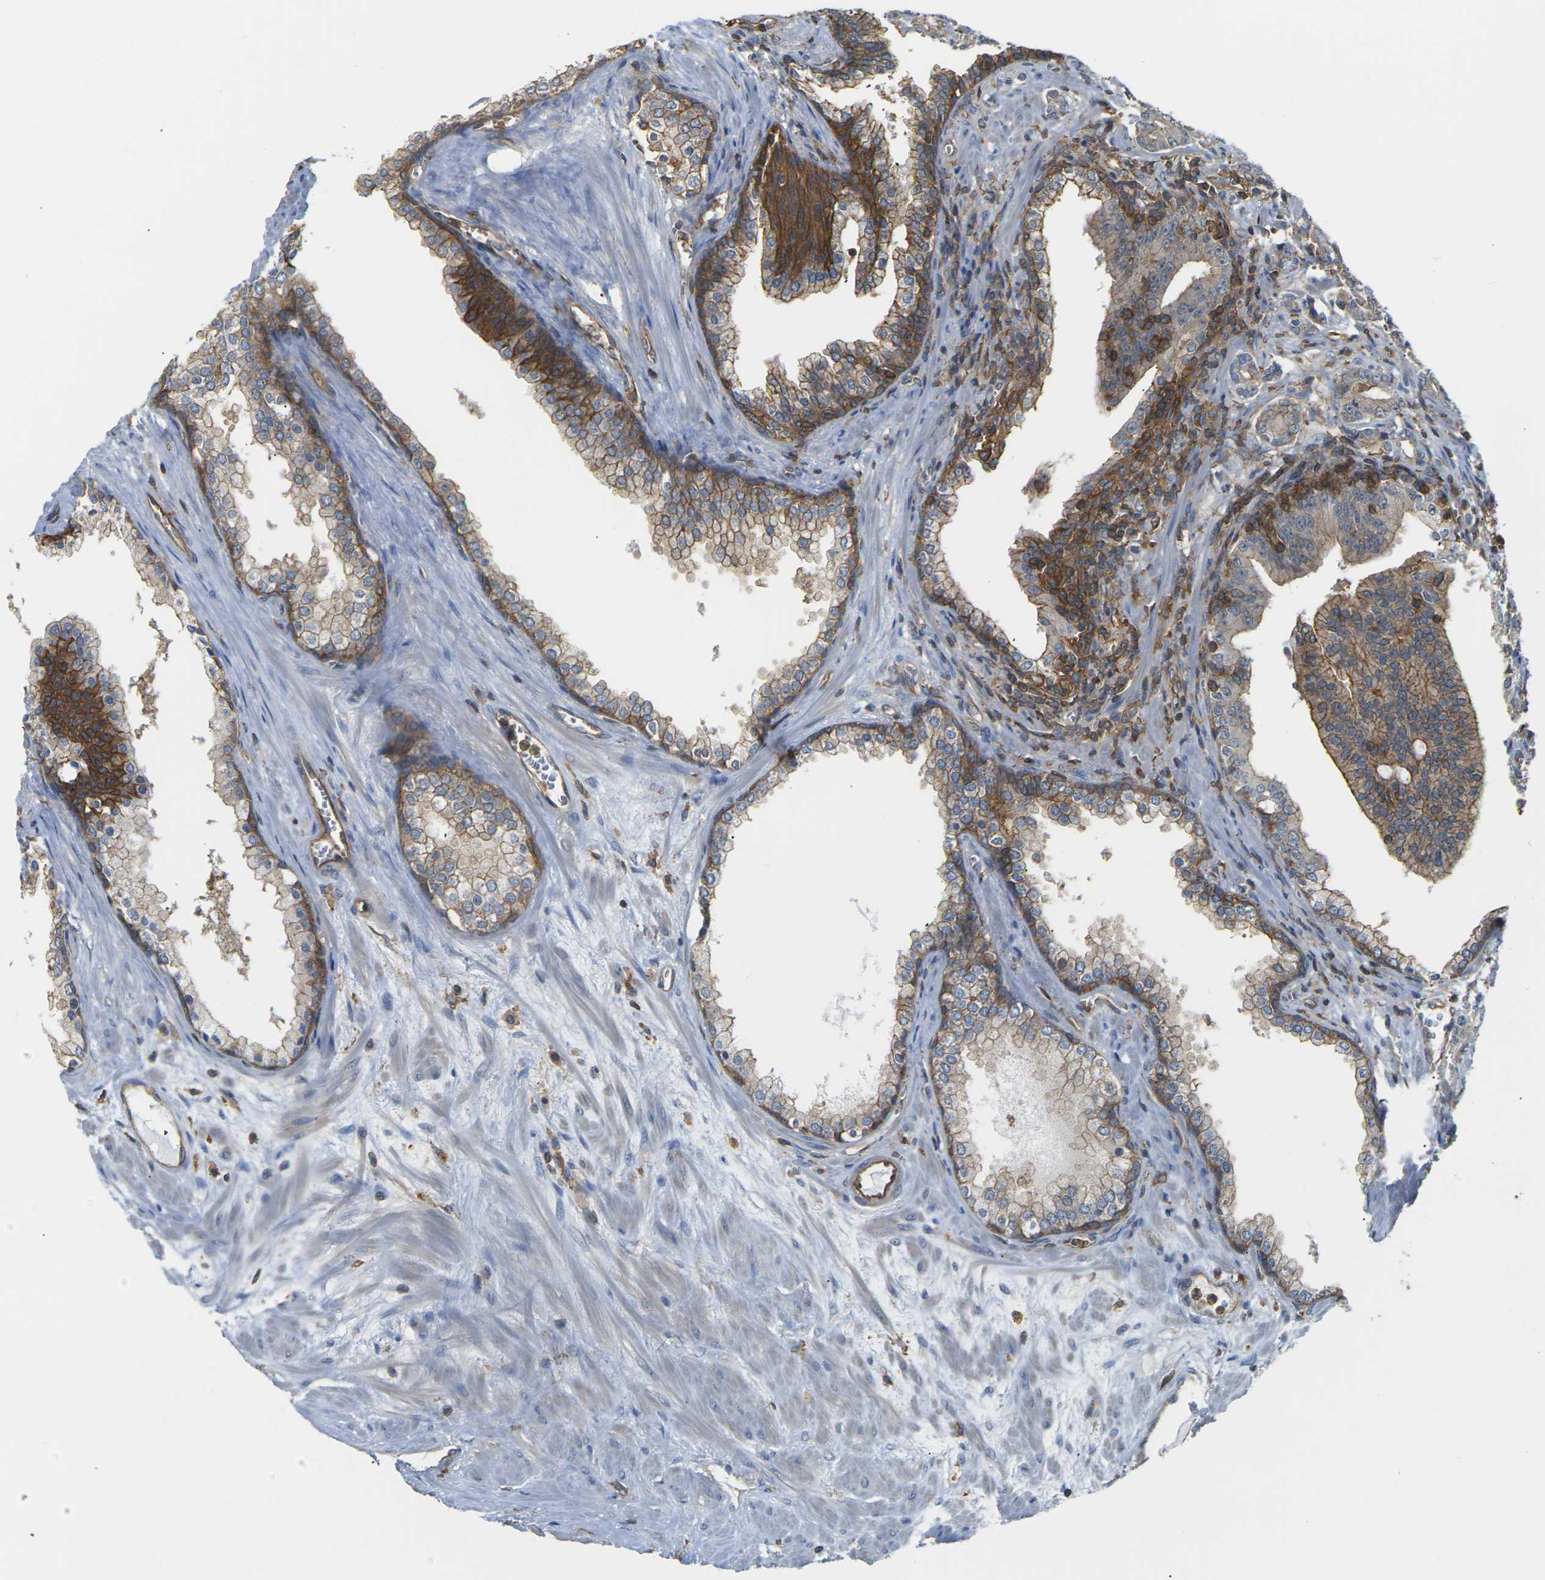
{"staining": {"intensity": "moderate", "quantity": ">75%", "location": "cytoplasmic/membranous"}, "tissue": "prostate cancer", "cell_type": "Tumor cells", "image_type": "cancer", "snomed": [{"axis": "morphology", "description": "Adenocarcinoma, Low grade"}, {"axis": "topography", "description": "Prostate"}], "caption": "A high-resolution micrograph shows IHC staining of prostate cancer, which reveals moderate cytoplasmic/membranous expression in about >75% of tumor cells.", "gene": "IQGAP1", "patient": {"sex": "male", "age": 58}}